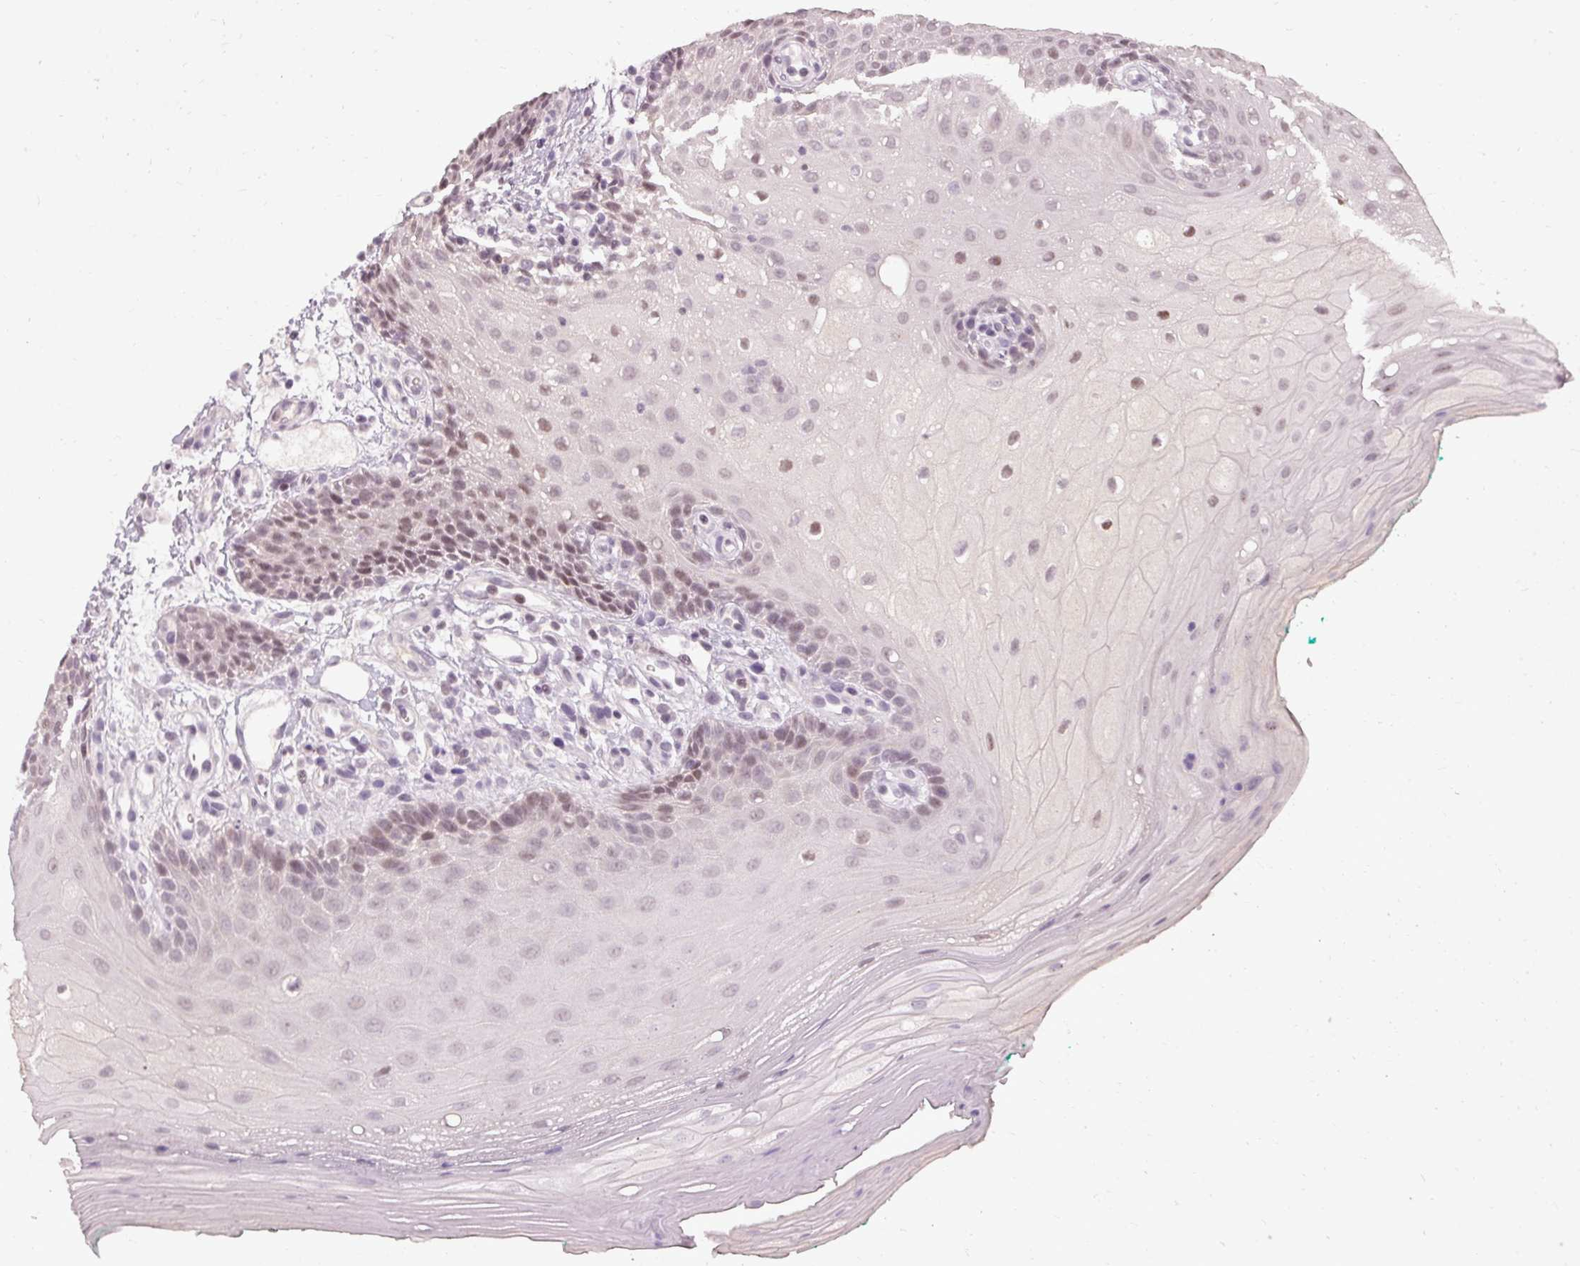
{"staining": {"intensity": "moderate", "quantity": "<25%", "location": "nuclear"}, "tissue": "oral mucosa", "cell_type": "Squamous epithelial cells", "image_type": "normal", "snomed": [{"axis": "morphology", "description": "Normal tissue, NOS"}, {"axis": "morphology", "description": "Squamous cell carcinoma, NOS"}, {"axis": "topography", "description": "Oral tissue"}, {"axis": "topography", "description": "Tounge, NOS"}, {"axis": "topography", "description": "Head-Neck"}], "caption": "IHC micrograph of normal oral mucosa: human oral mucosa stained using IHC displays low levels of moderate protein expression localized specifically in the nuclear of squamous epithelial cells, appearing as a nuclear brown color.", "gene": "BCAS3", "patient": {"sex": "male", "age": 79}}